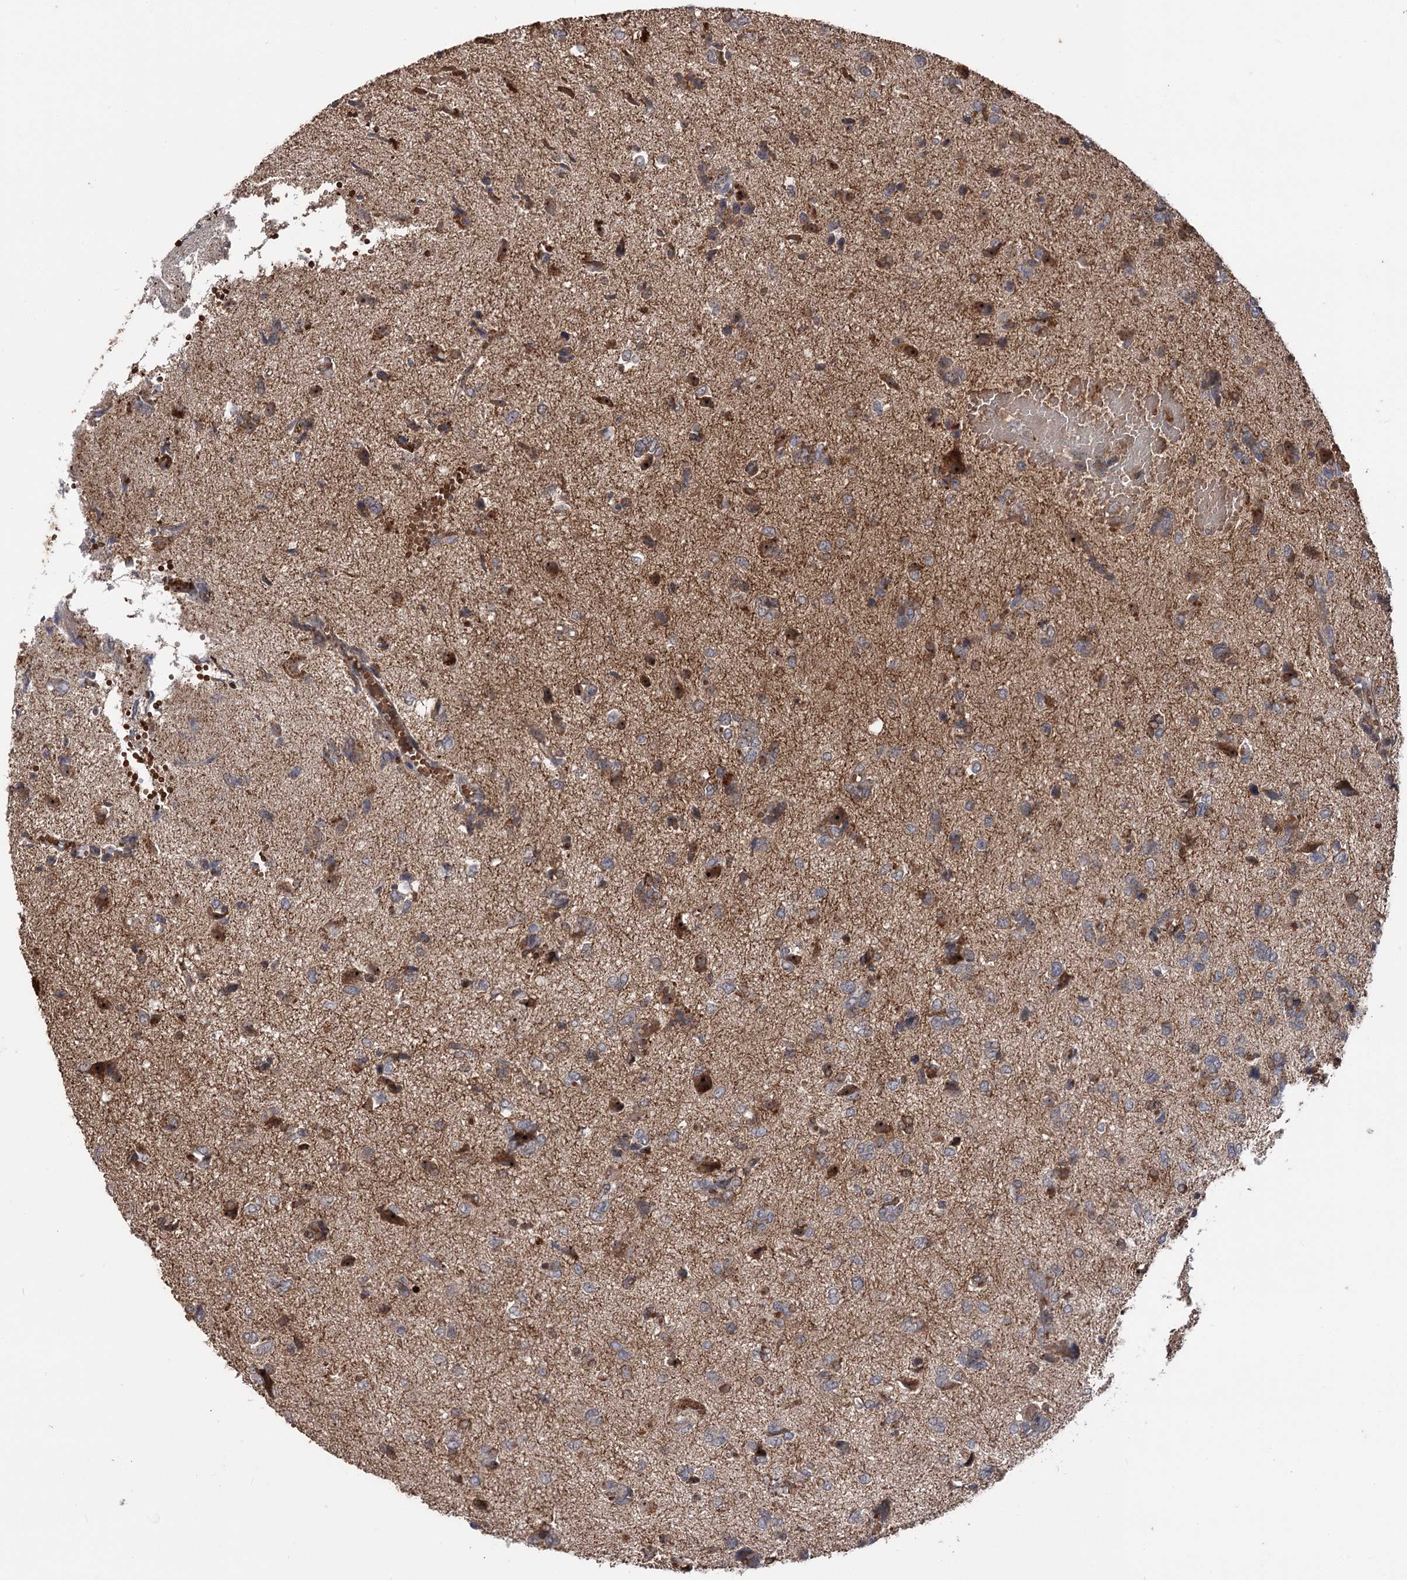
{"staining": {"intensity": "moderate", "quantity": "<25%", "location": "cytoplasmic/membranous"}, "tissue": "glioma", "cell_type": "Tumor cells", "image_type": "cancer", "snomed": [{"axis": "morphology", "description": "Glioma, malignant, High grade"}, {"axis": "topography", "description": "Brain"}], "caption": "Approximately <25% of tumor cells in human high-grade glioma (malignant) exhibit moderate cytoplasmic/membranous protein staining as visualized by brown immunohistochemical staining.", "gene": "FAM53B", "patient": {"sex": "female", "age": 59}}